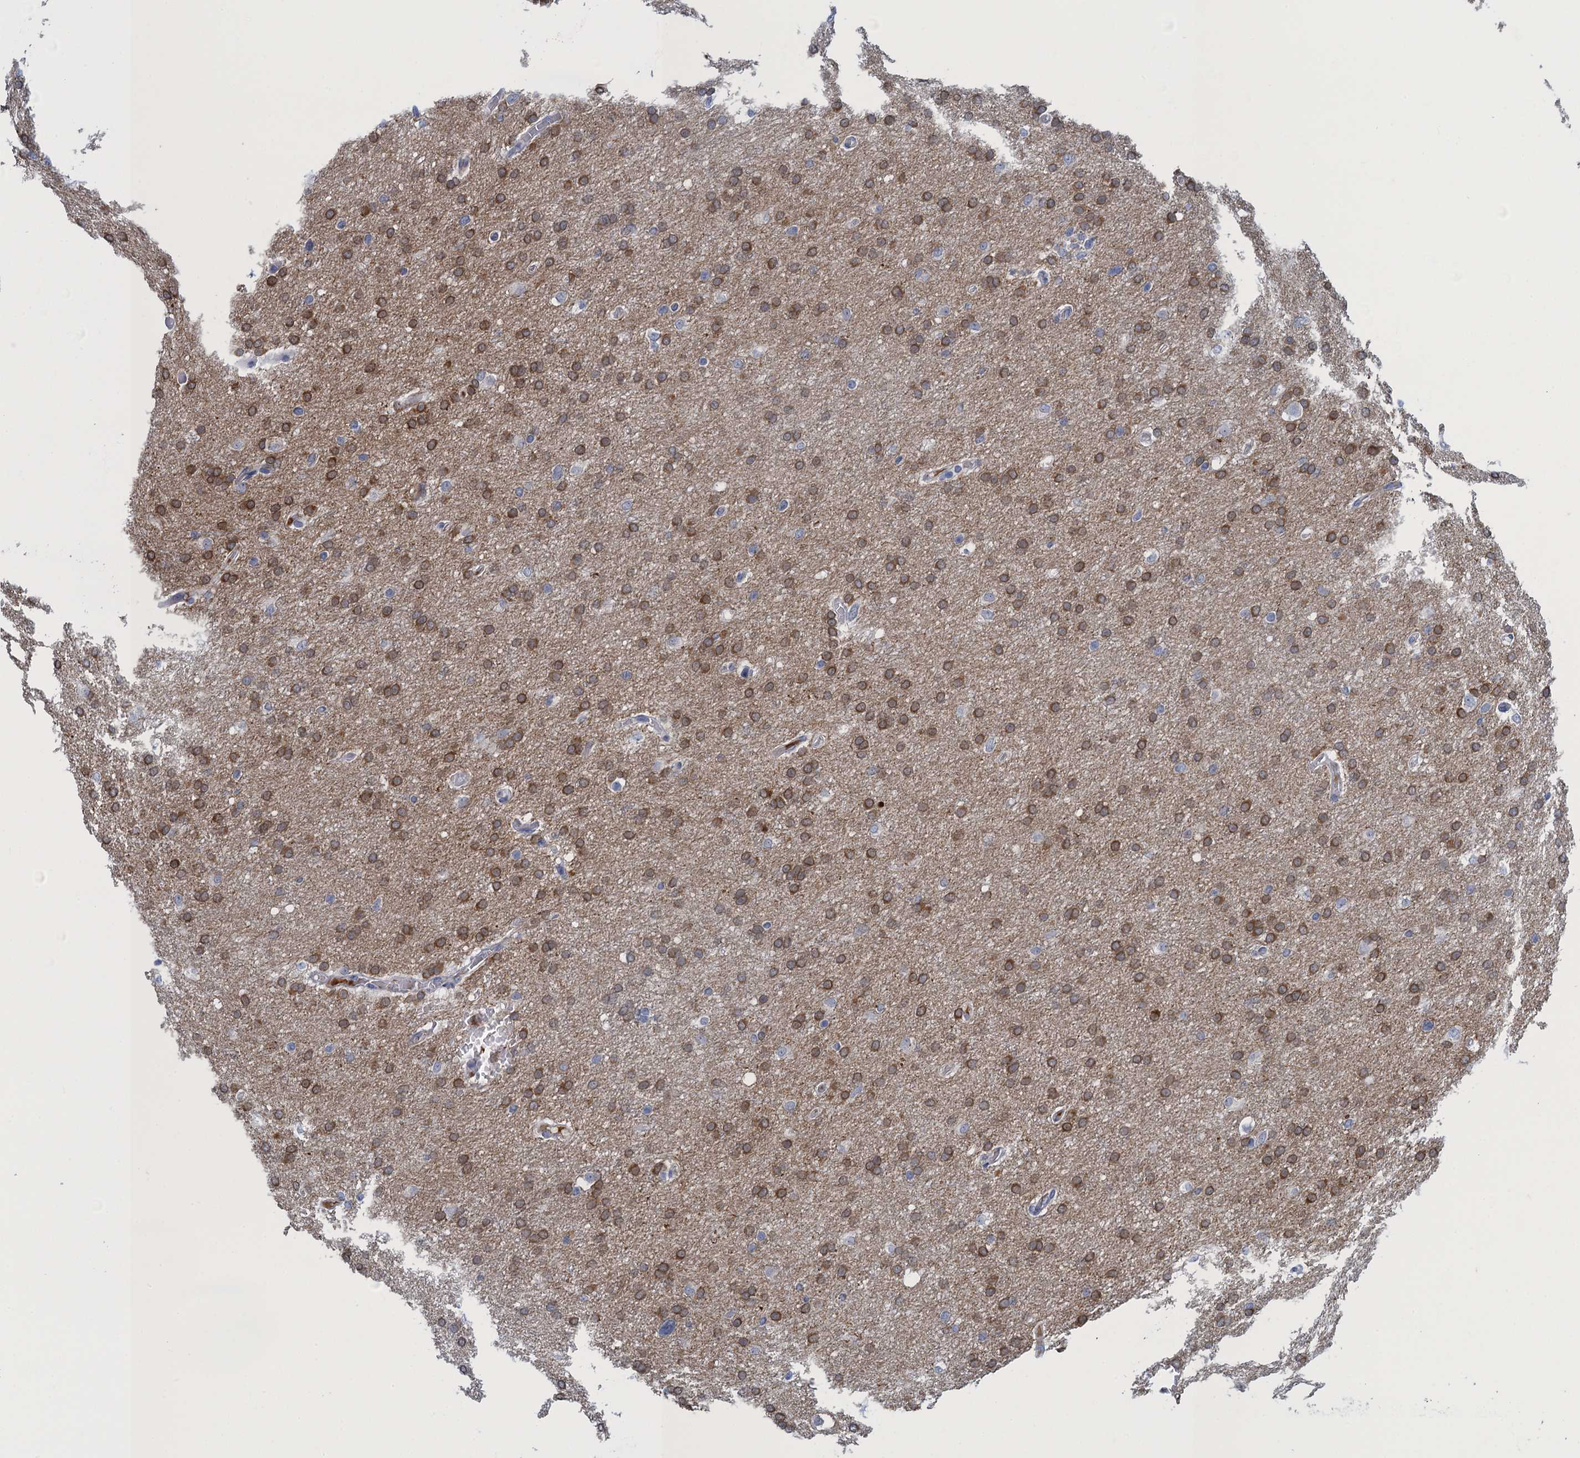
{"staining": {"intensity": "moderate", "quantity": ">75%", "location": "cytoplasmic/membranous"}, "tissue": "glioma", "cell_type": "Tumor cells", "image_type": "cancer", "snomed": [{"axis": "morphology", "description": "Glioma, malignant, High grade"}, {"axis": "topography", "description": "Cerebral cortex"}], "caption": "This is a histology image of immunohistochemistry staining of high-grade glioma (malignant), which shows moderate positivity in the cytoplasmic/membranous of tumor cells.", "gene": "SCEL", "patient": {"sex": "female", "age": 36}}